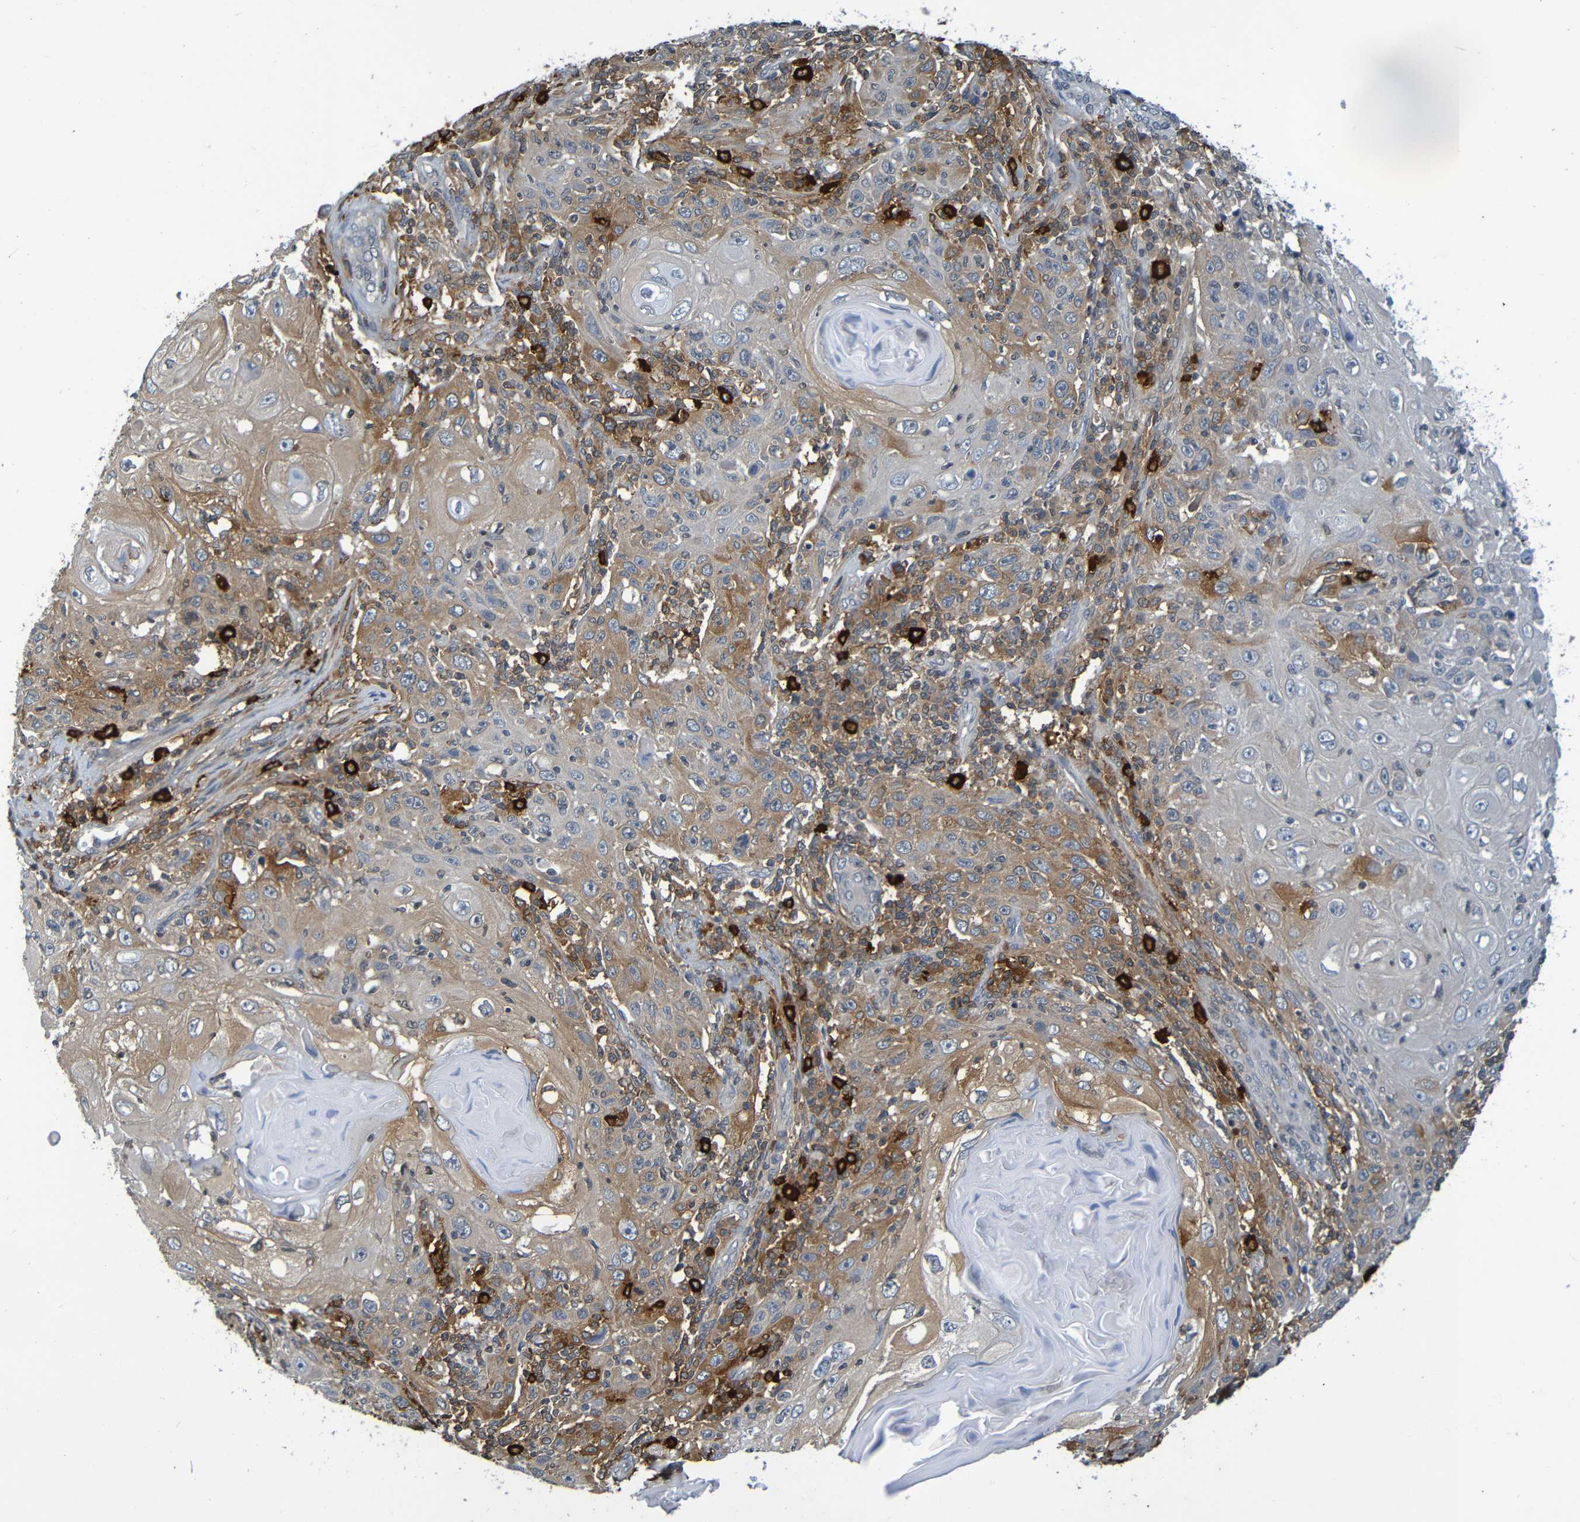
{"staining": {"intensity": "moderate", "quantity": "25%-75%", "location": "cytoplasmic/membranous"}, "tissue": "skin cancer", "cell_type": "Tumor cells", "image_type": "cancer", "snomed": [{"axis": "morphology", "description": "Squamous cell carcinoma, NOS"}, {"axis": "topography", "description": "Skin"}], "caption": "This histopathology image shows immunohistochemistry (IHC) staining of human skin cancer (squamous cell carcinoma), with medium moderate cytoplasmic/membranous positivity in approximately 25%-75% of tumor cells.", "gene": "C3AR1", "patient": {"sex": "female", "age": 88}}